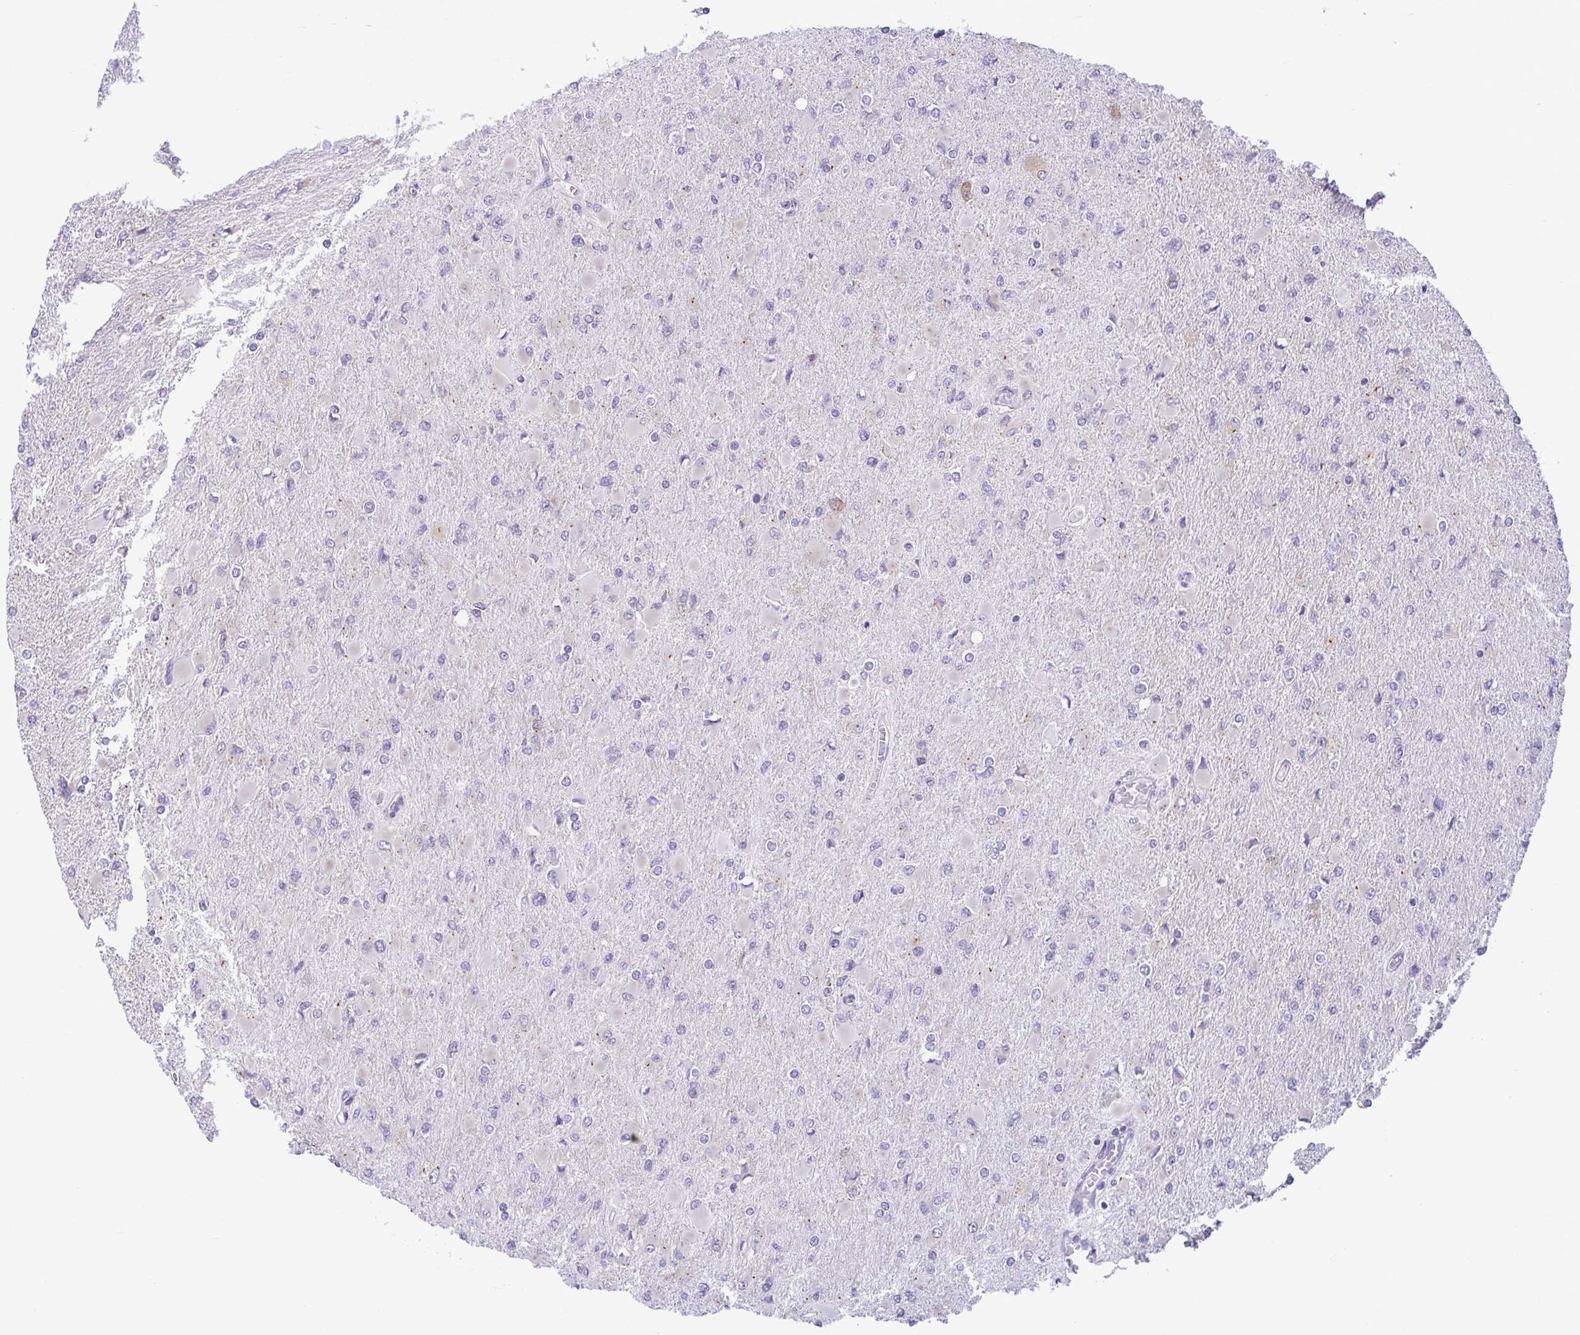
{"staining": {"intensity": "negative", "quantity": "none", "location": "none"}, "tissue": "glioma", "cell_type": "Tumor cells", "image_type": "cancer", "snomed": [{"axis": "morphology", "description": "Glioma, malignant, High grade"}, {"axis": "topography", "description": "Cerebral cortex"}], "caption": "Glioma was stained to show a protein in brown. There is no significant expression in tumor cells. (Brightfield microscopy of DAB immunohistochemistry at high magnification).", "gene": "TMEM108", "patient": {"sex": "female", "age": 36}}